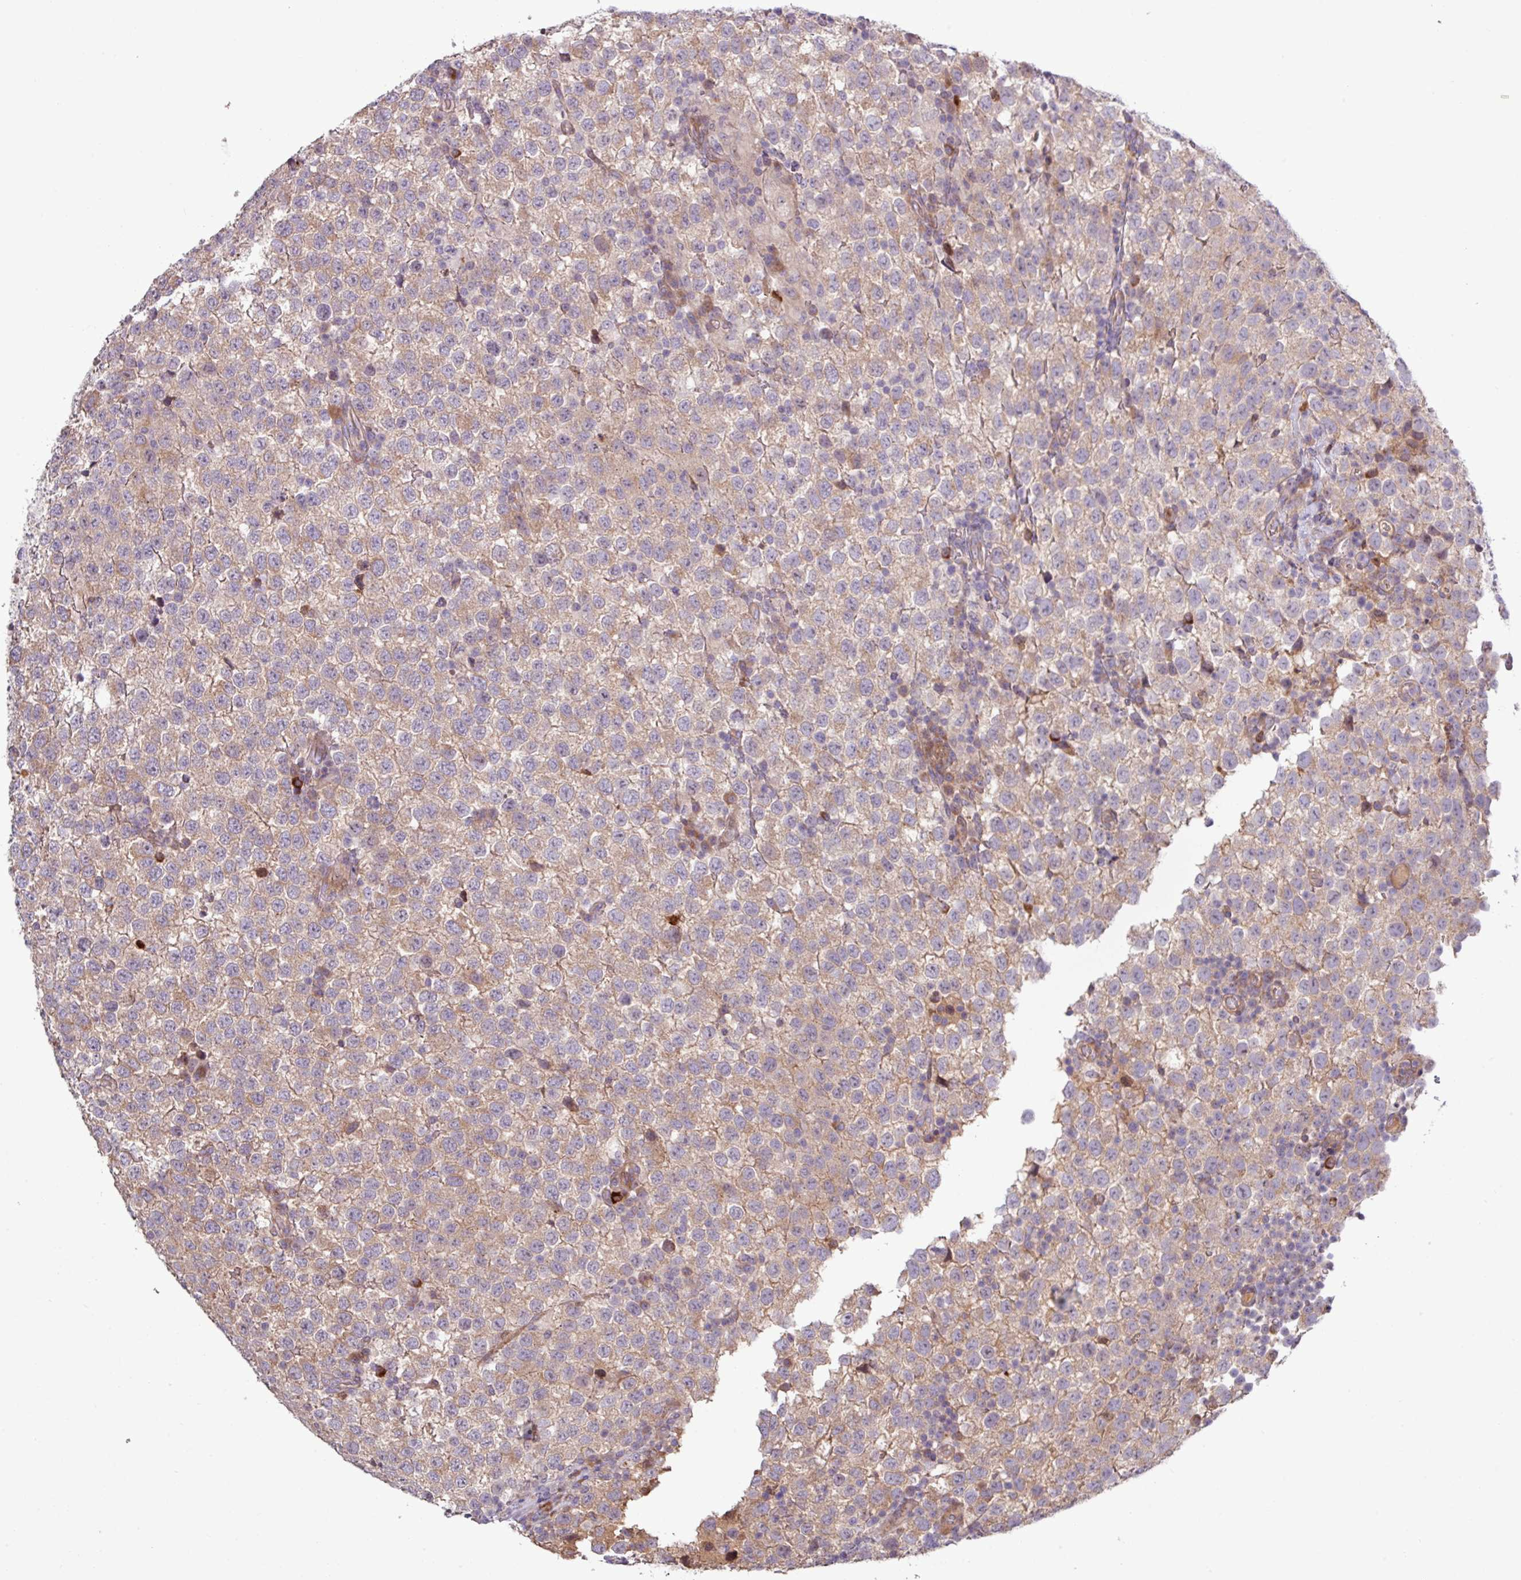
{"staining": {"intensity": "weak", "quantity": ">75%", "location": "cytoplasmic/membranous"}, "tissue": "testis cancer", "cell_type": "Tumor cells", "image_type": "cancer", "snomed": [{"axis": "morphology", "description": "Seminoma, NOS"}, {"axis": "topography", "description": "Testis"}], "caption": "Protein staining shows weak cytoplasmic/membranous positivity in about >75% of tumor cells in testis cancer (seminoma).", "gene": "TNFSF12", "patient": {"sex": "male", "age": 34}}